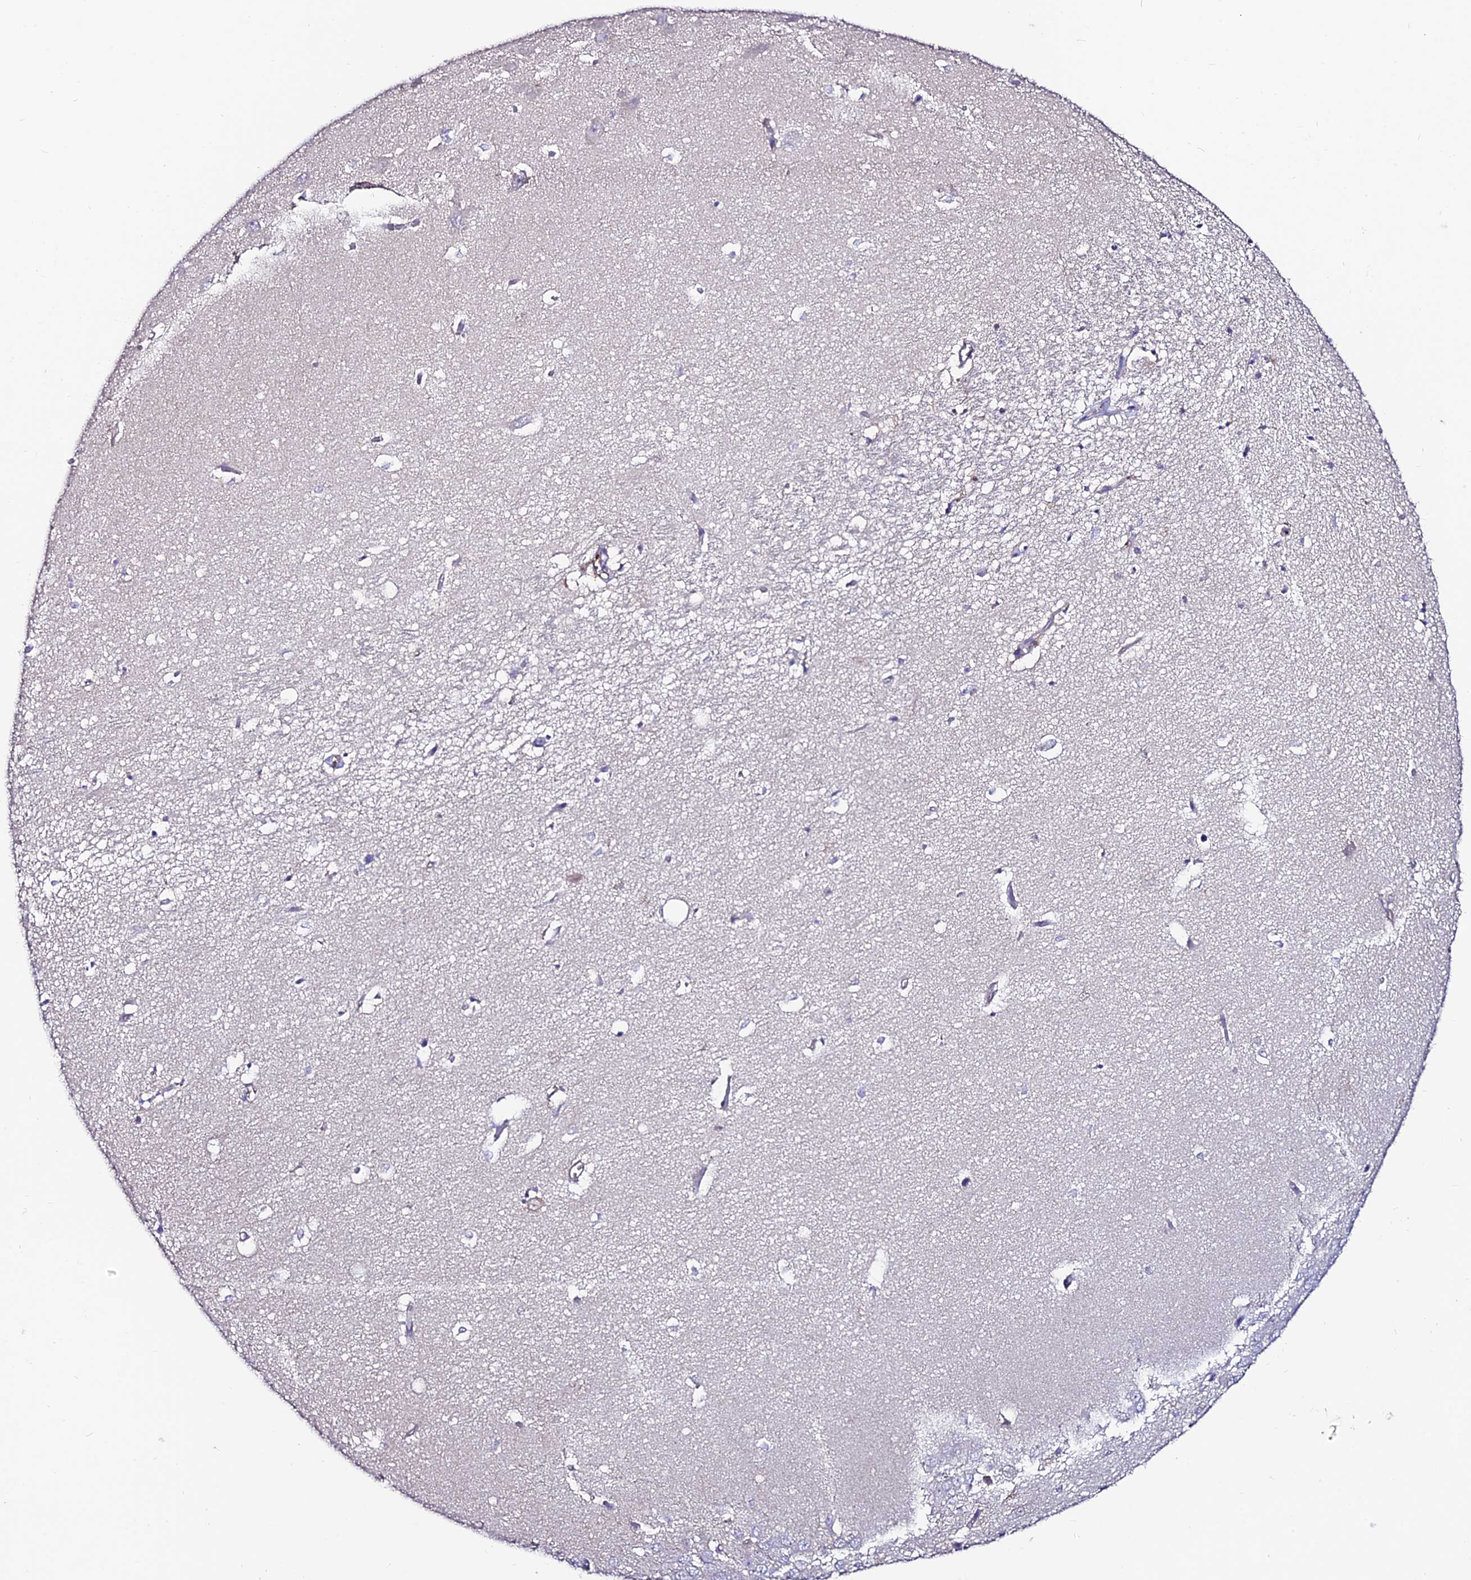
{"staining": {"intensity": "negative", "quantity": "none", "location": "none"}, "tissue": "hippocampus", "cell_type": "Glial cells", "image_type": "normal", "snomed": [{"axis": "morphology", "description": "Normal tissue, NOS"}, {"axis": "topography", "description": "Hippocampus"}], "caption": "Protein analysis of benign hippocampus reveals no significant positivity in glial cells. Nuclei are stained in blue.", "gene": "SLC25A16", "patient": {"sex": "female", "age": 64}}